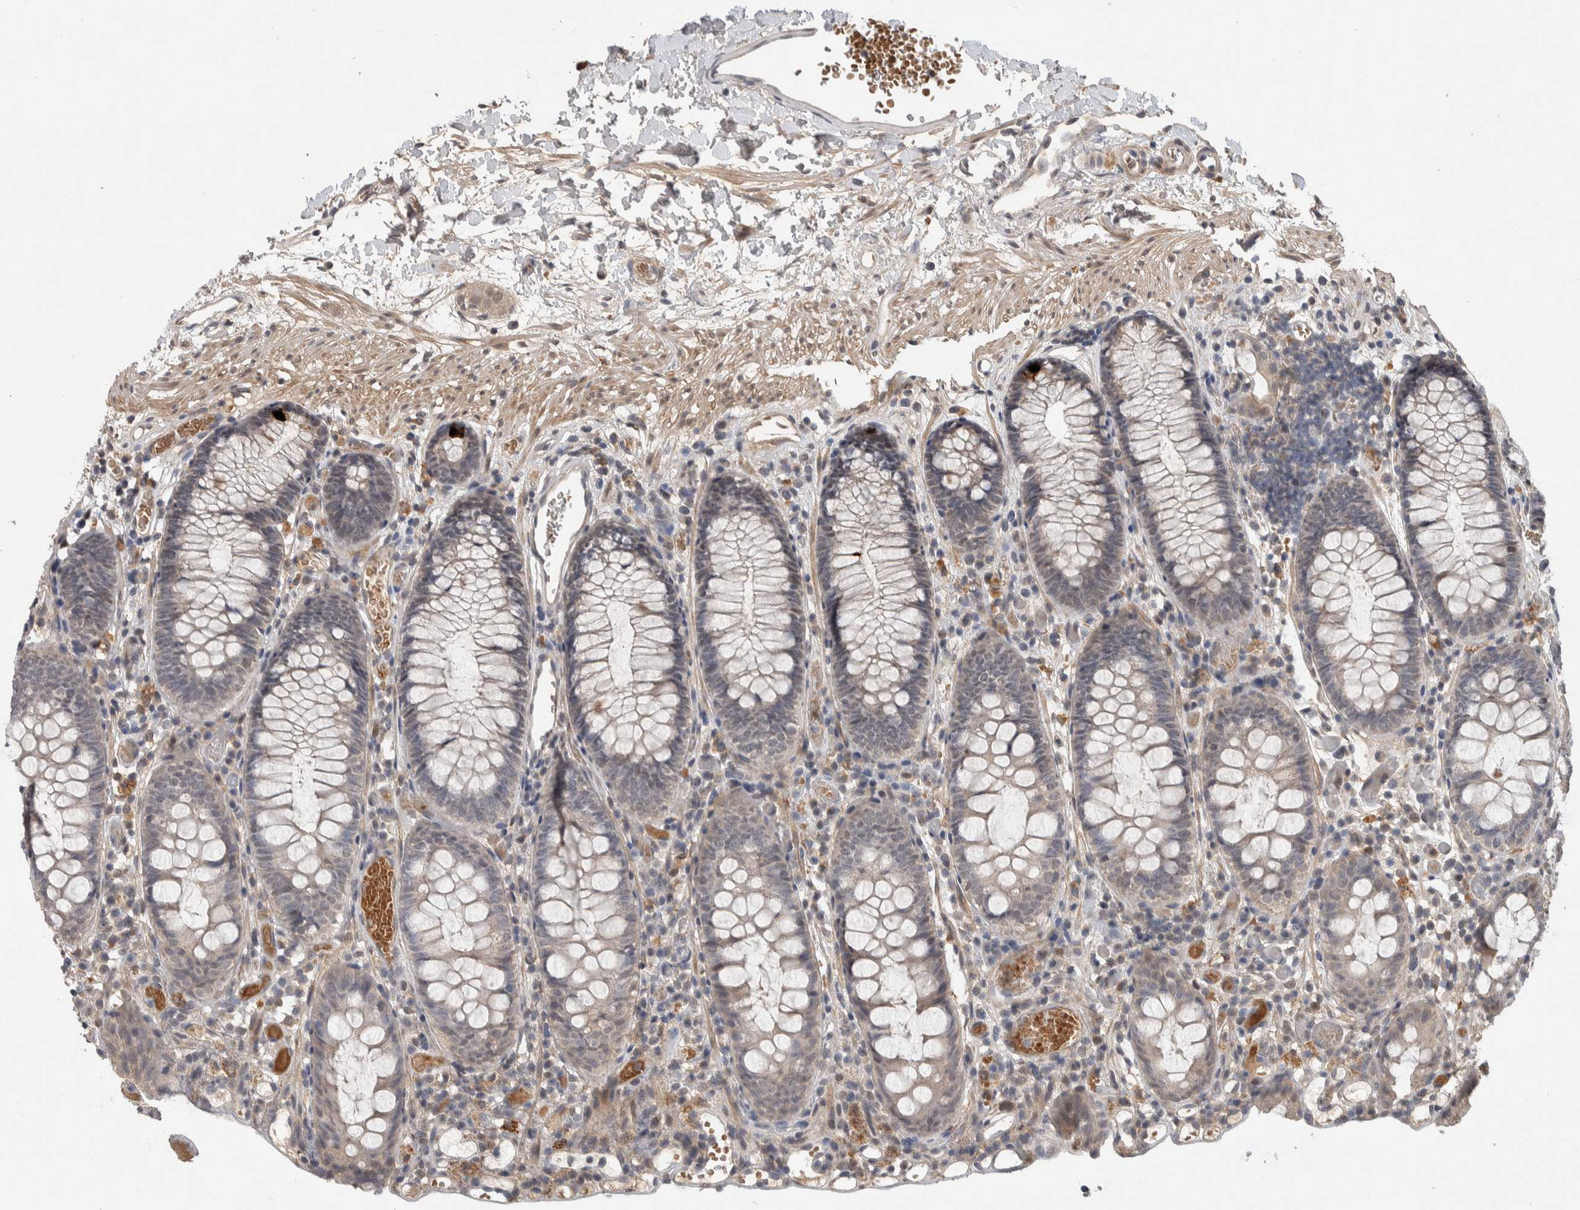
{"staining": {"intensity": "weak", "quantity": ">75%", "location": "cytoplasmic/membranous"}, "tissue": "colon", "cell_type": "Endothelial cells", "image_type": "normal", "snomed": [{"axis": "morphology", "description": "Normal tissue, NOS"}, {"axis": "topography", "description": "Colon"}], "caption": "A brown stain highlights weak cytoplasmic/membranous positivity of a protein in endothelial cells of unremarkable human colon. Nuclei are stained in blue.", "gene": "CHRM3", "patient": {"sex": "male", "age": 14}}